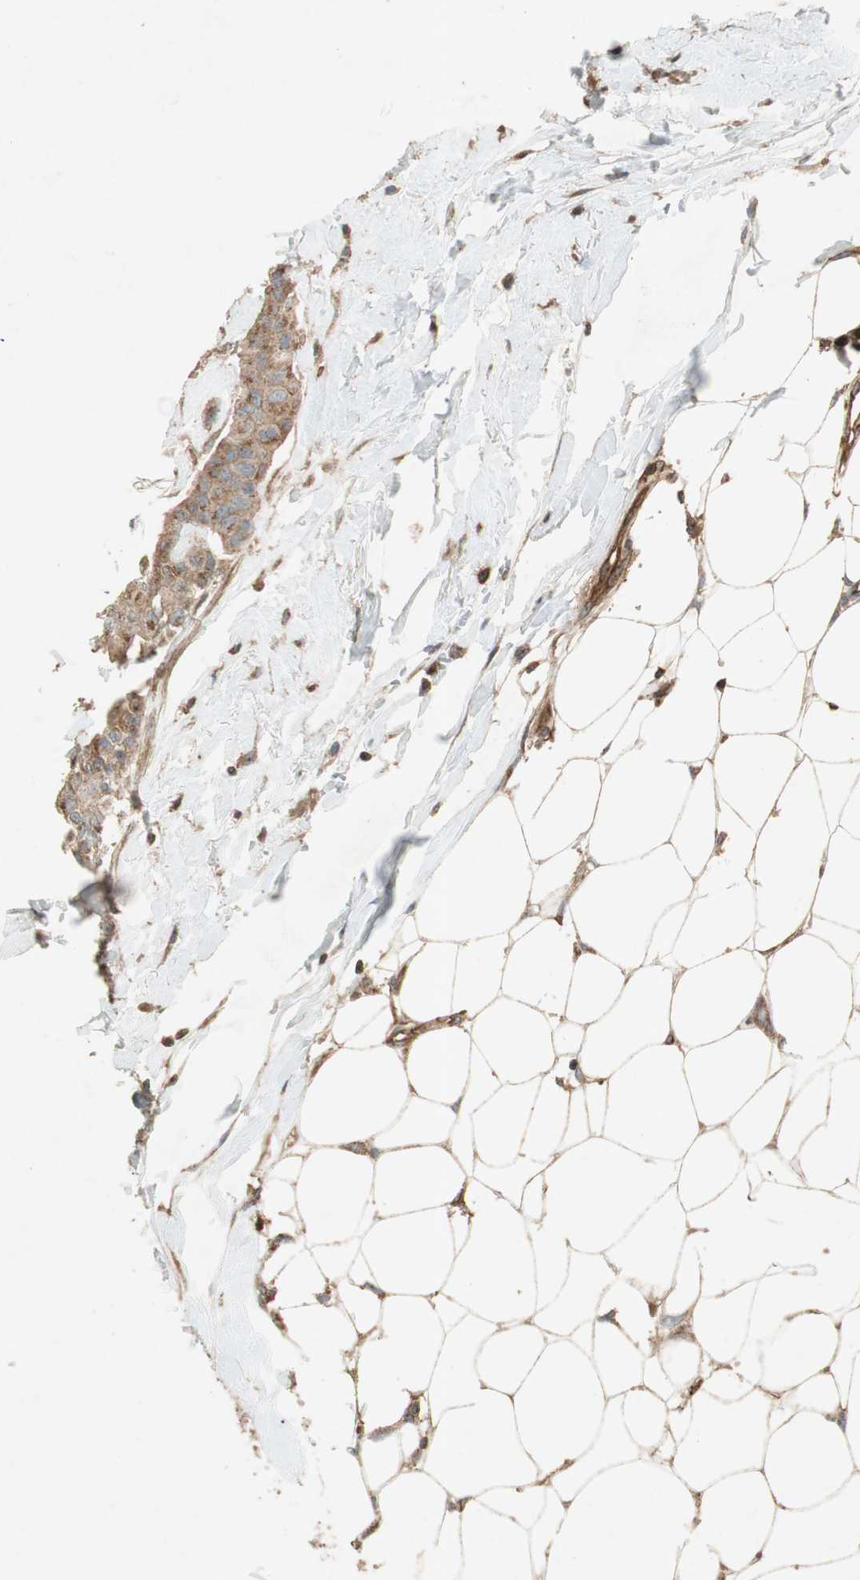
{"staining": {"intensity": "moderate", "quantity": ">75%", "location": "cytoplasmic/membranous"}, "tissue": "breast cancer", "cell_type": "Tumor cells", "image_type": "cancer", "snomed": [{"axis": "morphology", "description": "Normal tissue, NOS"}, {"axis": "morphology", "description": "Duct carcinoma"}, {"axis": "topography", "description": "Breast"}], "caption": "Immunohistochemistry (DAB) staining of human breast cancer (infiltrating ductal carcinoma) displays moderate cytoplasmic/membranous protein expression in about >75% of tumor cells. (DAB = brown stain, brightfield microscopy at high magnification).", "gene": "BTN3A3", "patient": {"sex": "female", "age": 40}}